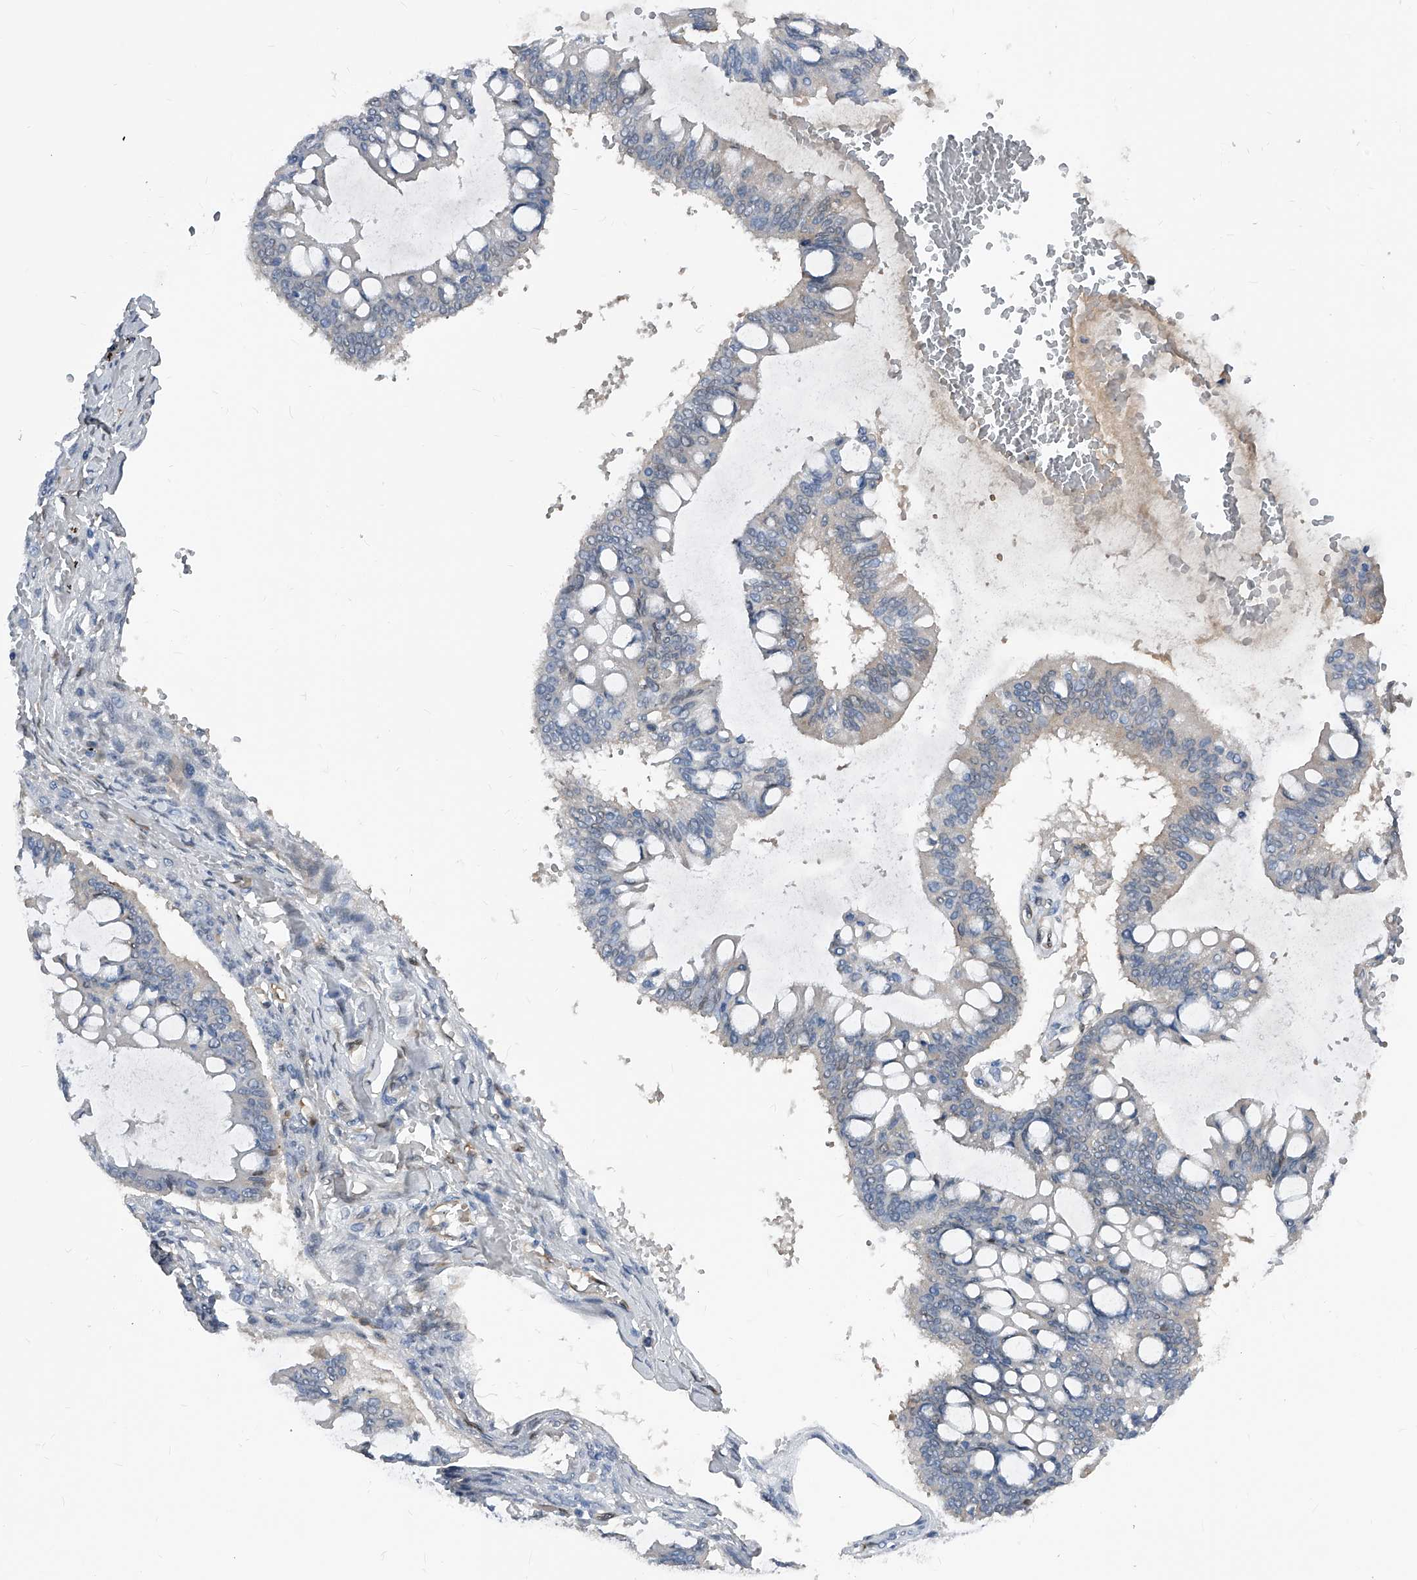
{"staining": {"intensity": "negative", "quantity": "none", "location": "none"}, "tissue": "ovarian cancer", "cell_type": "Tumor cells", "image_type": "cancer", "snomed": [{"axis": "morphology", "description": "Cystadenocarcinoma, mucinous, NOS"}, {"axis": "topography", "description": "Ovary"}], "caption": "An immunohistochemistry (IHC) image of ovarian cancer is shown. There is no staining in tumor cells of ovarian cancer.", "gene": "MAP2K6", "patient": {"sex": "female", "age": 73}}